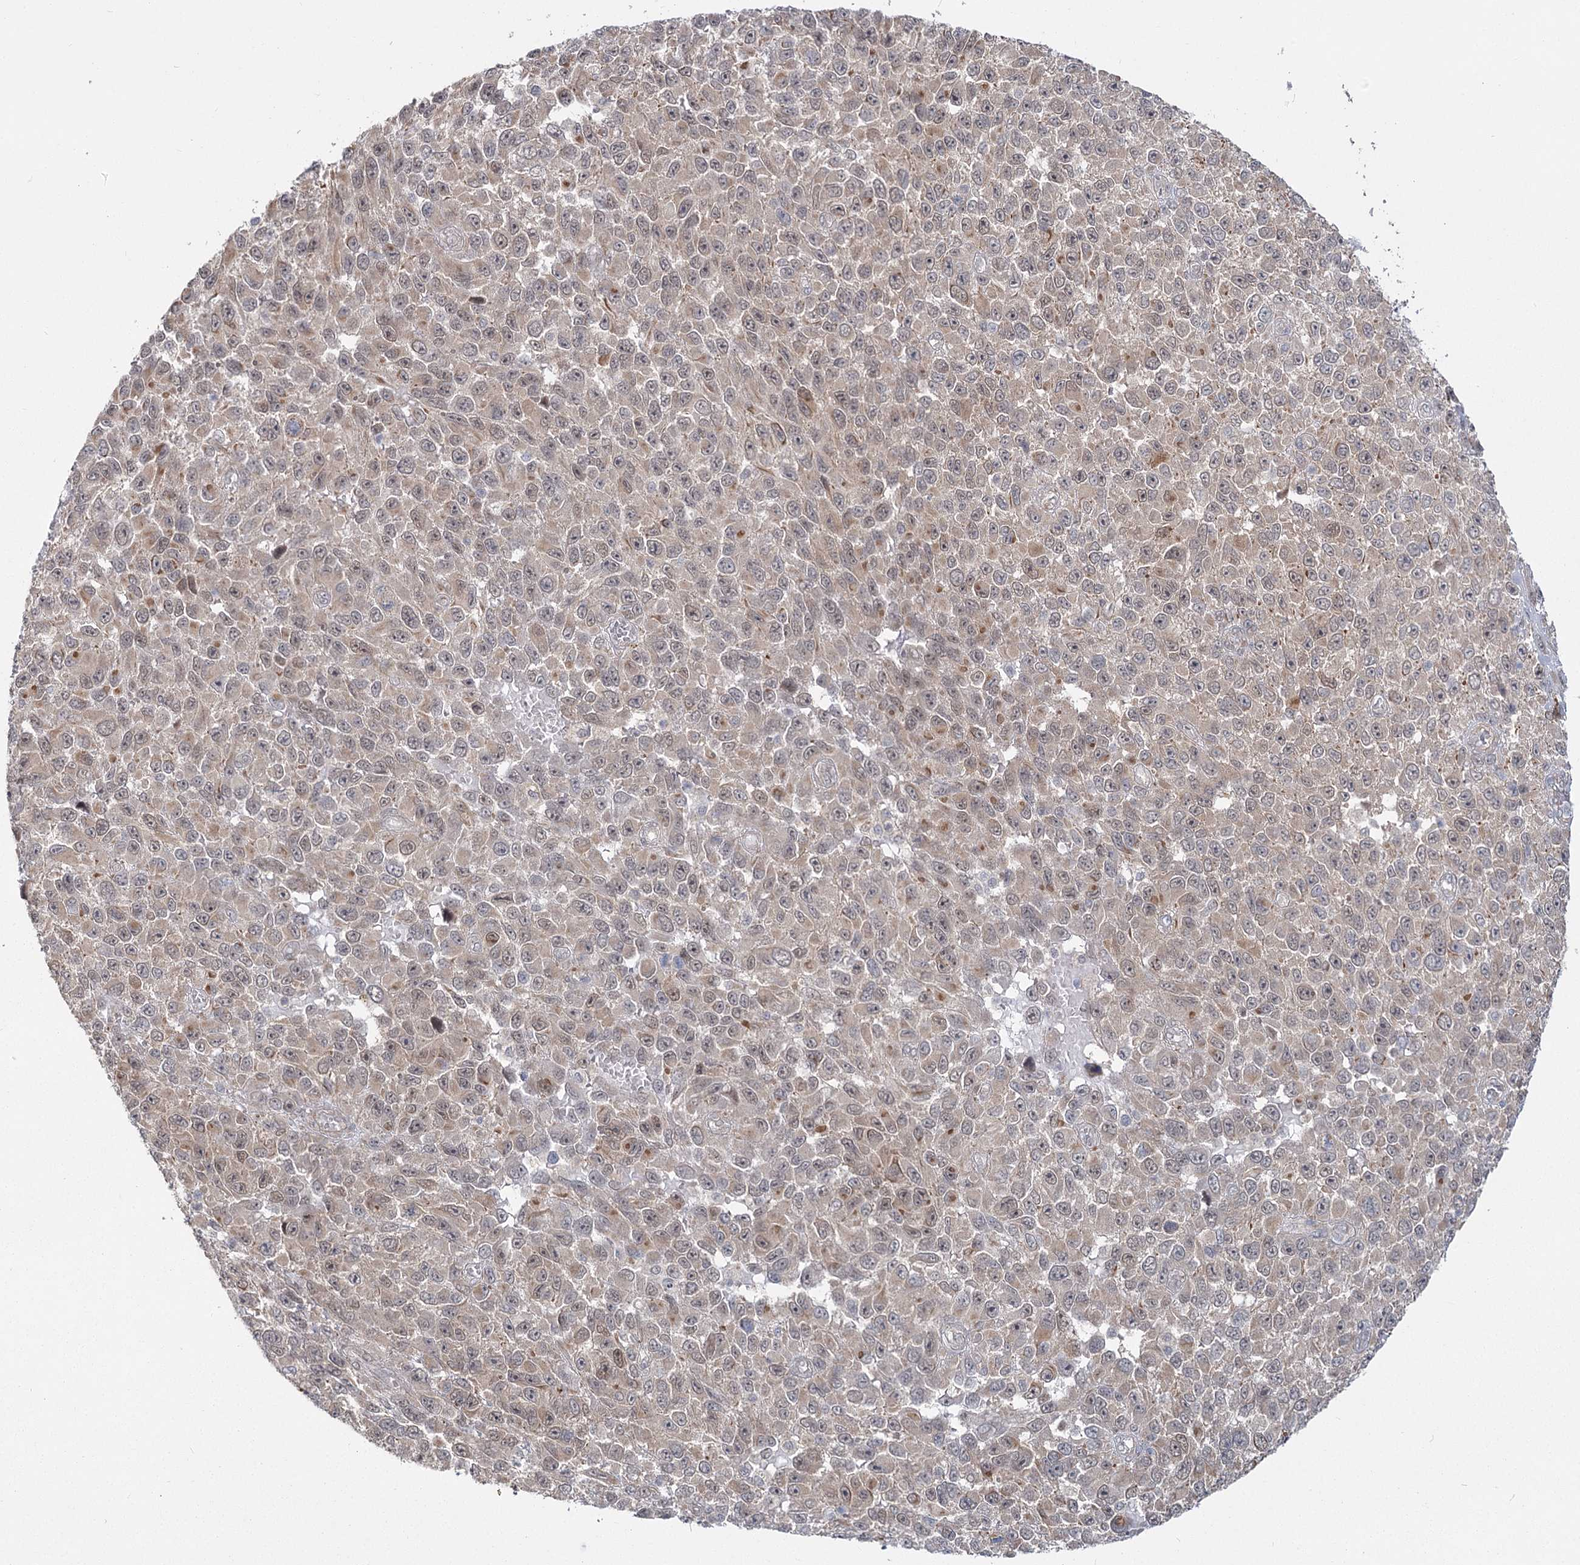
{"staining": {"intensity": "weak", "quantity": "25%-75%", "location": "cytoplasmic/membranous"}, "tissue": "melanoma", "cell_type": "Tumor cells", "image_type": "cancer", "snomed": [{"axis": "morphology", "description": "Malignant melanoma, NOS"}, {"axis": "topography", "description": "Skin"}], "caption": "Tumor cells demonstrate low levels of weak cytoplasmic/membranous positivity in approximately 25%-75% of cells in malignant melanoma.", "gene": "TBC1D9B", "patient": {"sex": "female", "age": 96}}